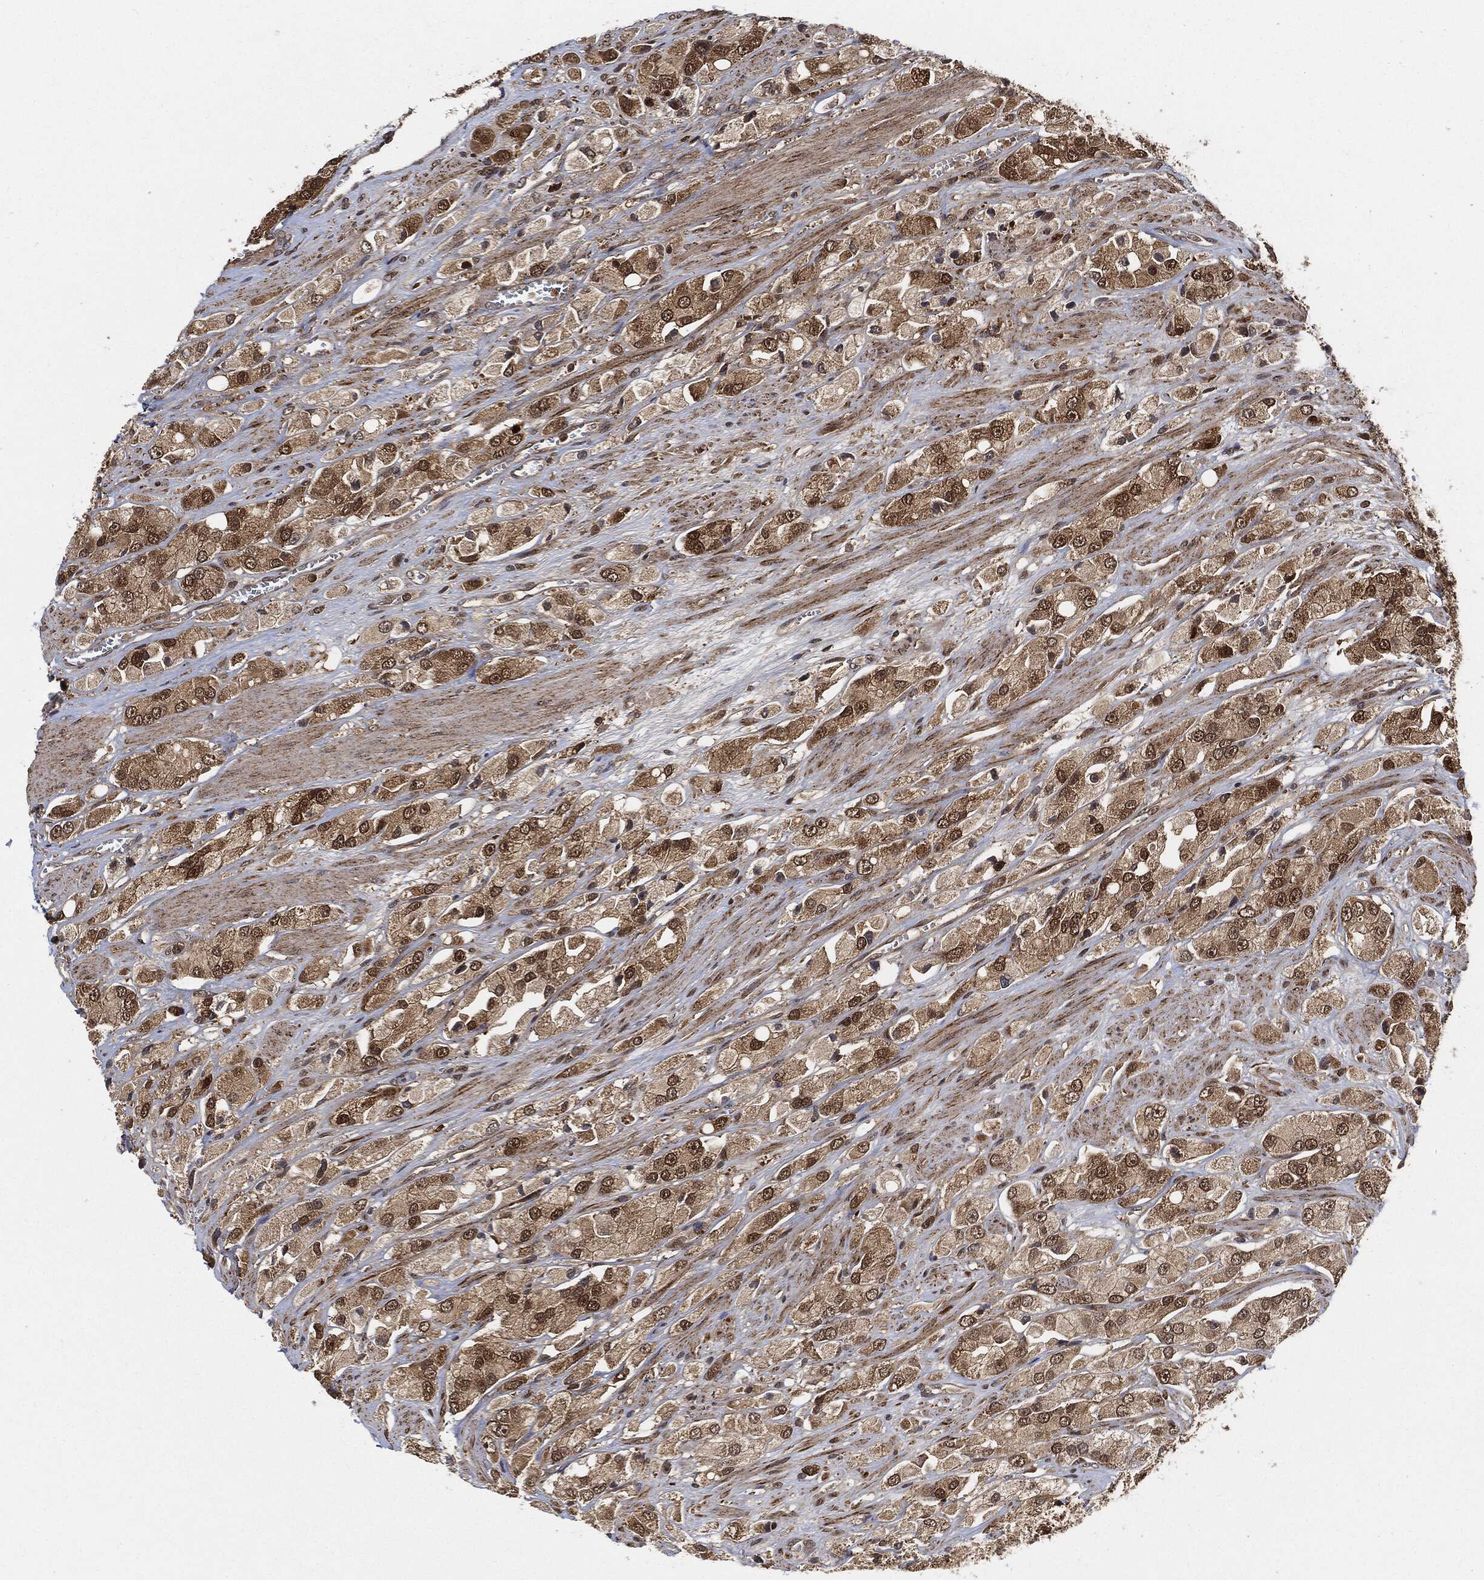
{"staining": {"intensity": "moderate", "quantity": ">75%", "location": "cytoplasmic/membranous,nuclear"}, "tissue": "prostate cancer", "cell_type": "Tumor cells", "image_type": "cancer", "snomed": [{"axis": "morphology", "description": "Adenocarcinoma, NOS"}, {"axis": "topography", "description": "Prostate and seminal vesicle, NOS"}, {"axis": "topography", "description": "Prostate"}], "caption": "This is a histology image of immunohistochemistry staining of adenocarcinoma (prostate), which shows moderate staining in the cytoplasmic/membranous and nuclear of tumor cells.", "gene": "CUTA", "patient": {"sex": "male", "age": 64}}